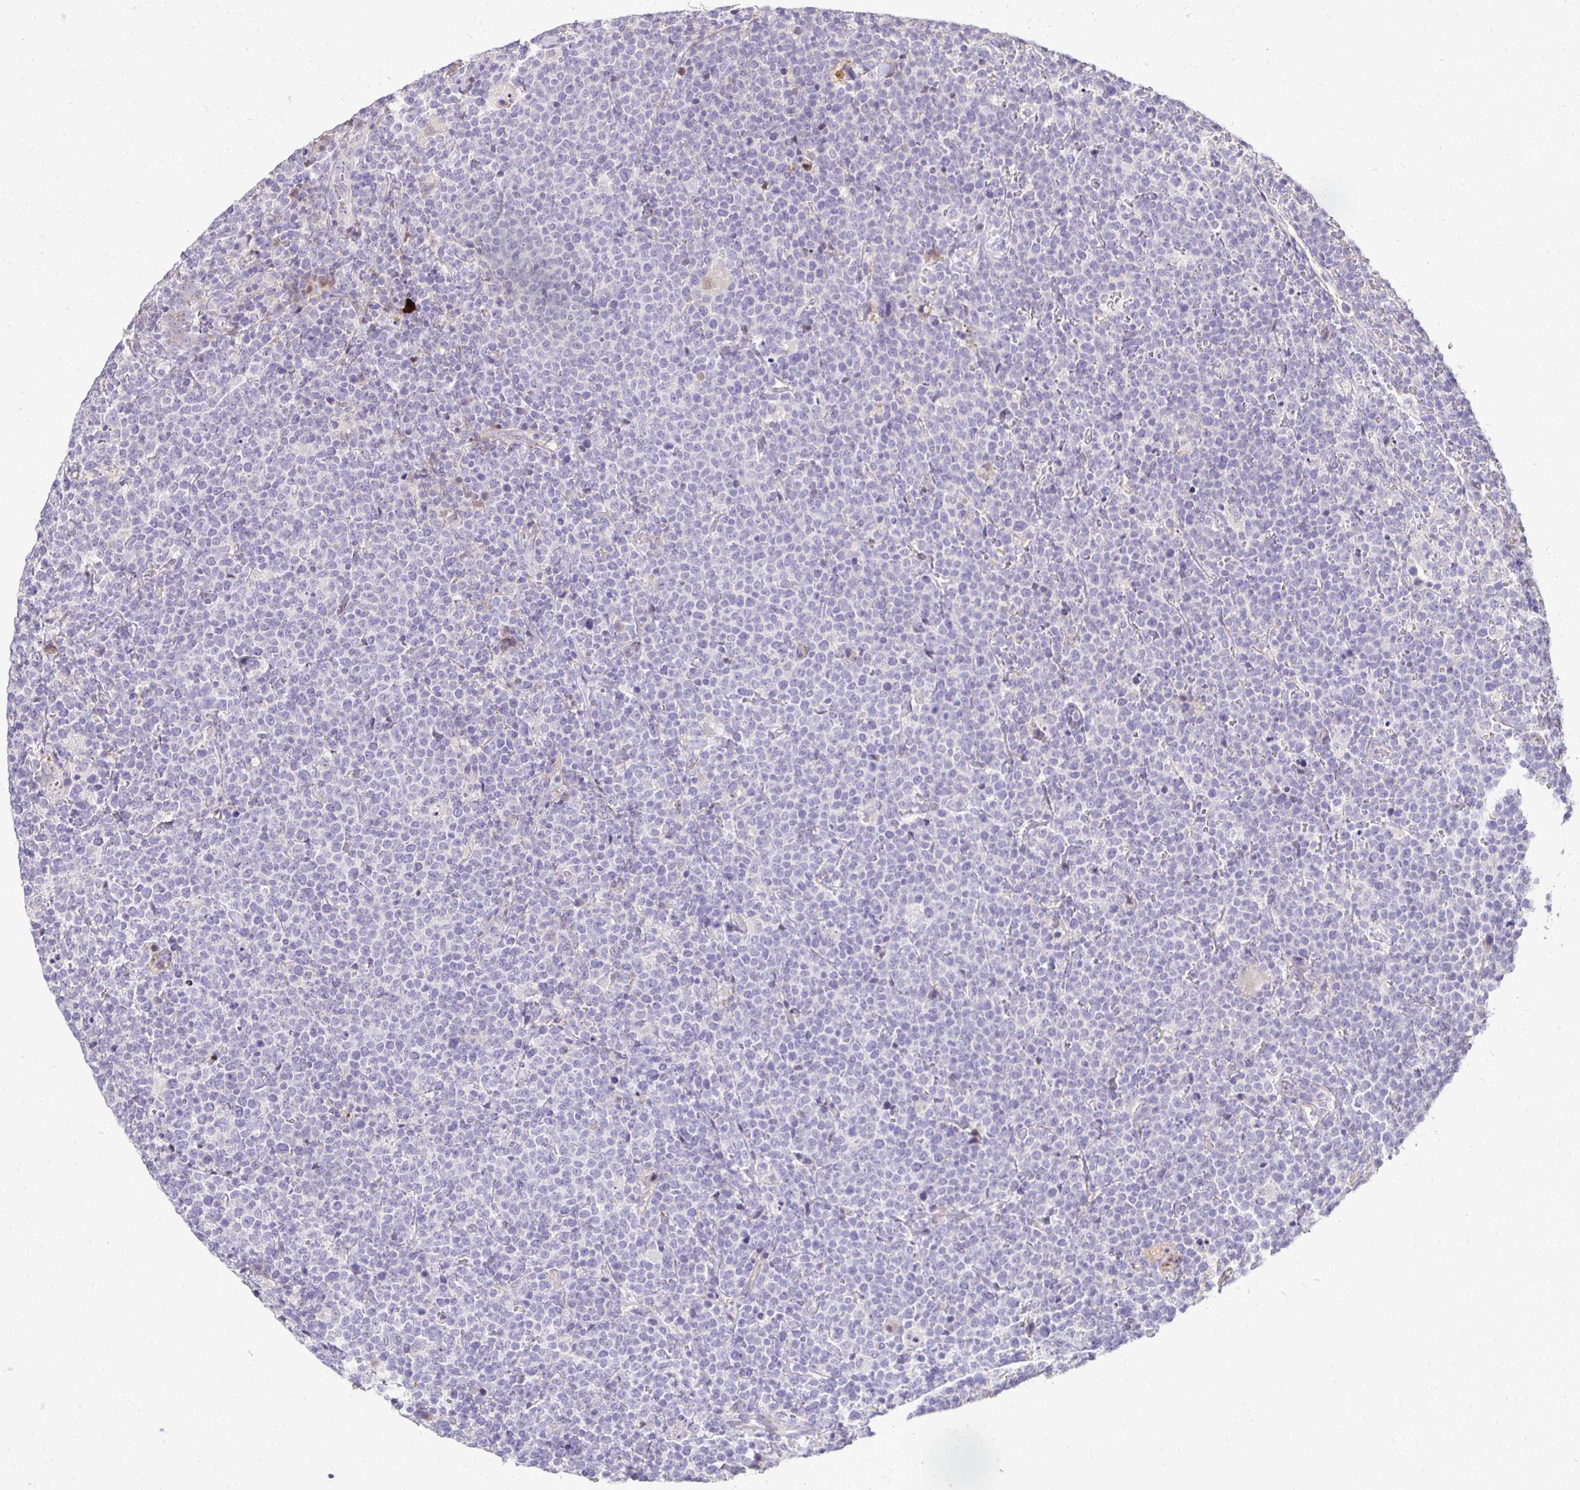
{"staining": {"intensity": "negative", "quantity": "none", "location": "none"}, "tissue": "lymphoma", "cell_type": "Tumor cells", "image_type": "cancer", "snomed": [{"axis": "morphology", "description": "Malignant lymphoma, non-Hodgkin's type, High grade"}, {"axis": "topography", "description": "Lymph node"}], "caption": "Immunohistochemical staining of human lymphoma displays no significant expression in tumor cells.", "gene": "GAS2", "patient": {"sex": "male", "age": 61}}